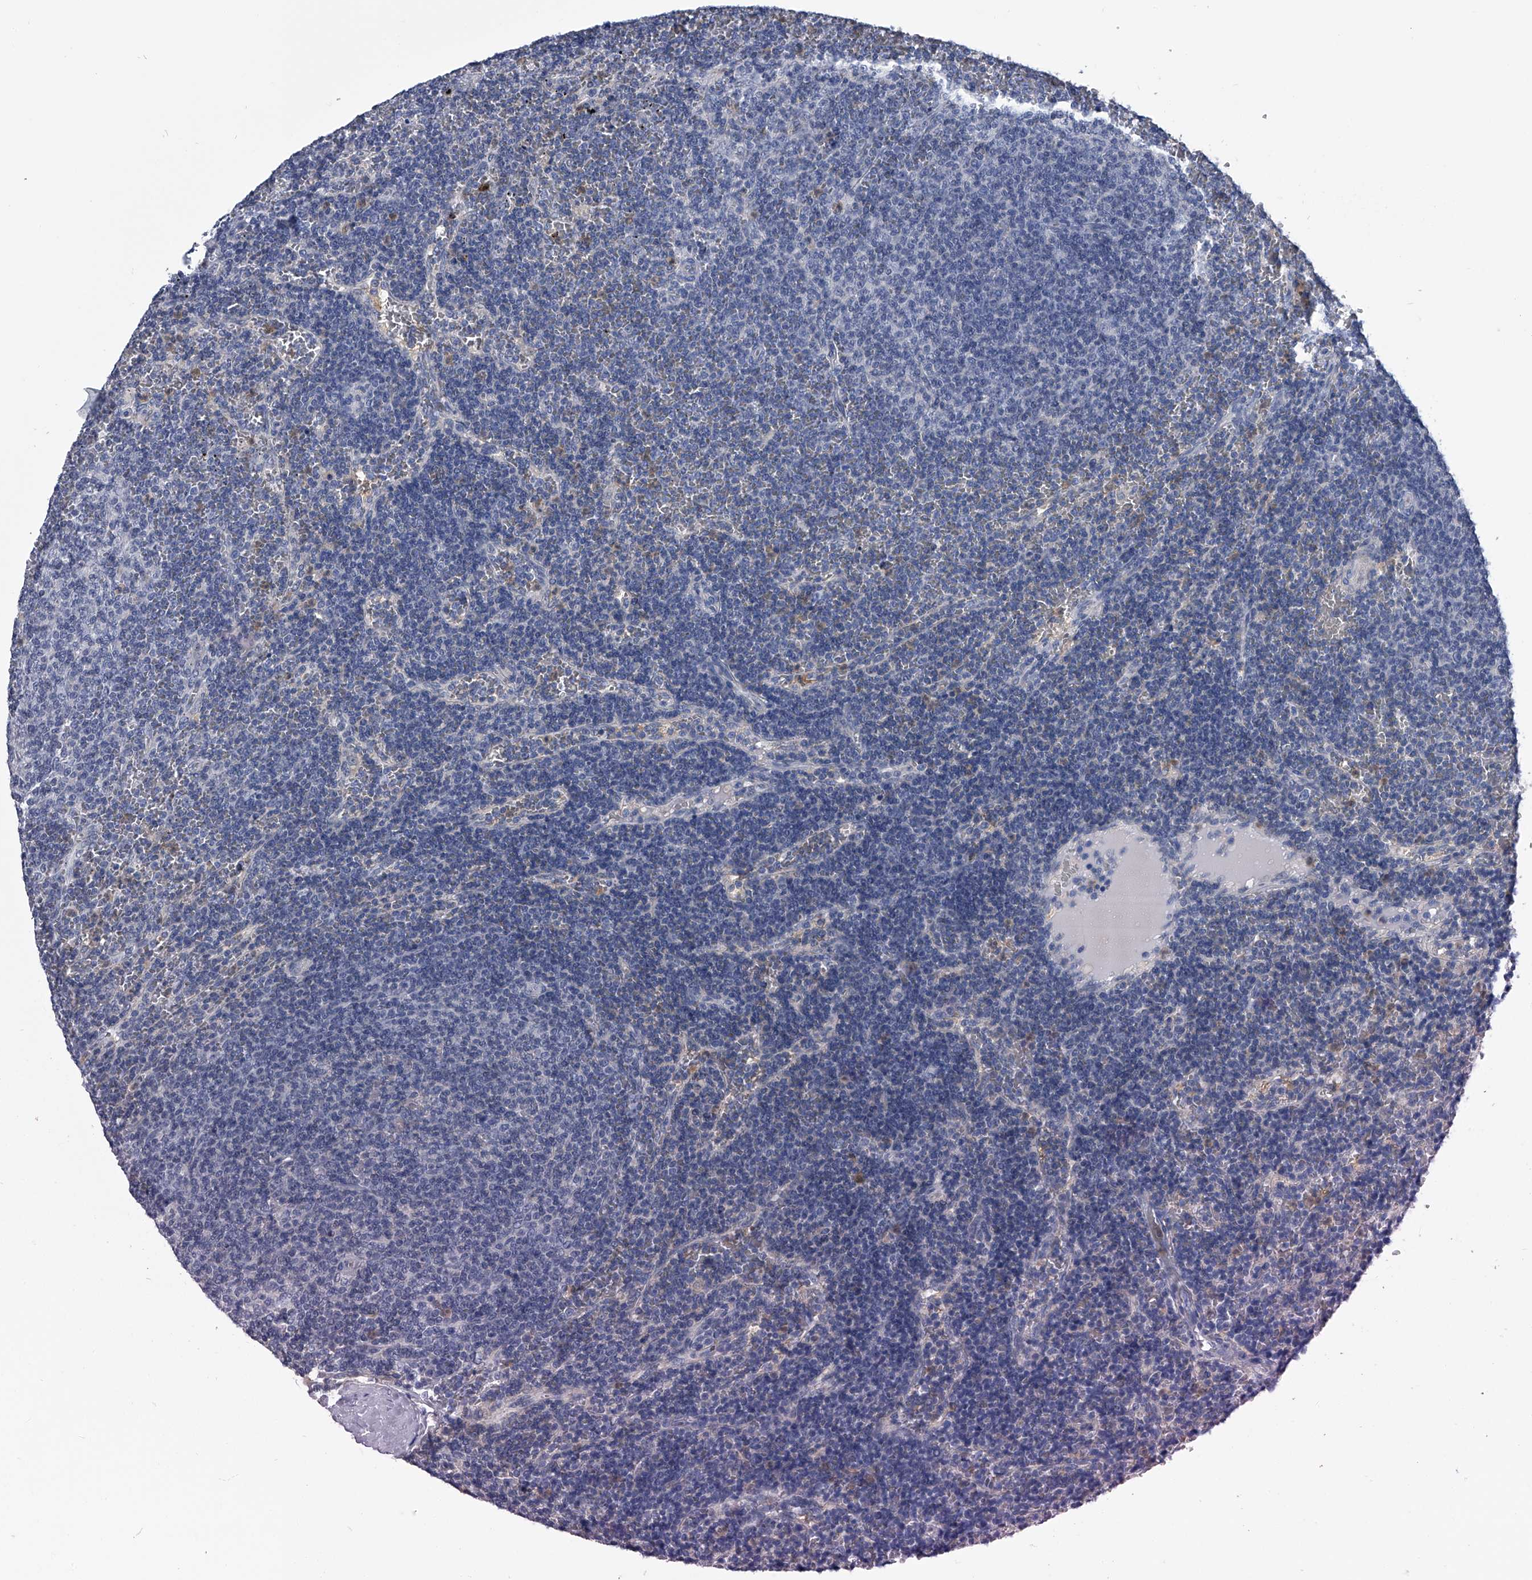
{"staining": {"intensity": "negative", "quantity": "none", "location": "none"}, "tissue": "lymphoma", "cell_type": "Tumor cells", "image_type": "cancer", "snomed": [{"axis": "morphology", "description": "Malignant lymphoma, non-Hodgkin's type, Low grade"}, {"axis": "topography", "description": "Spleen"}], "caption": "IHC photomicrograph of neoplastic tissue: human malignant lymphoma, non-Hodgkin's type (low-grade) stained with DAB shows no significant protein expression in tumor cells.", "gene": "PDXK", "patient": {"sex": "female", "age": 50}}